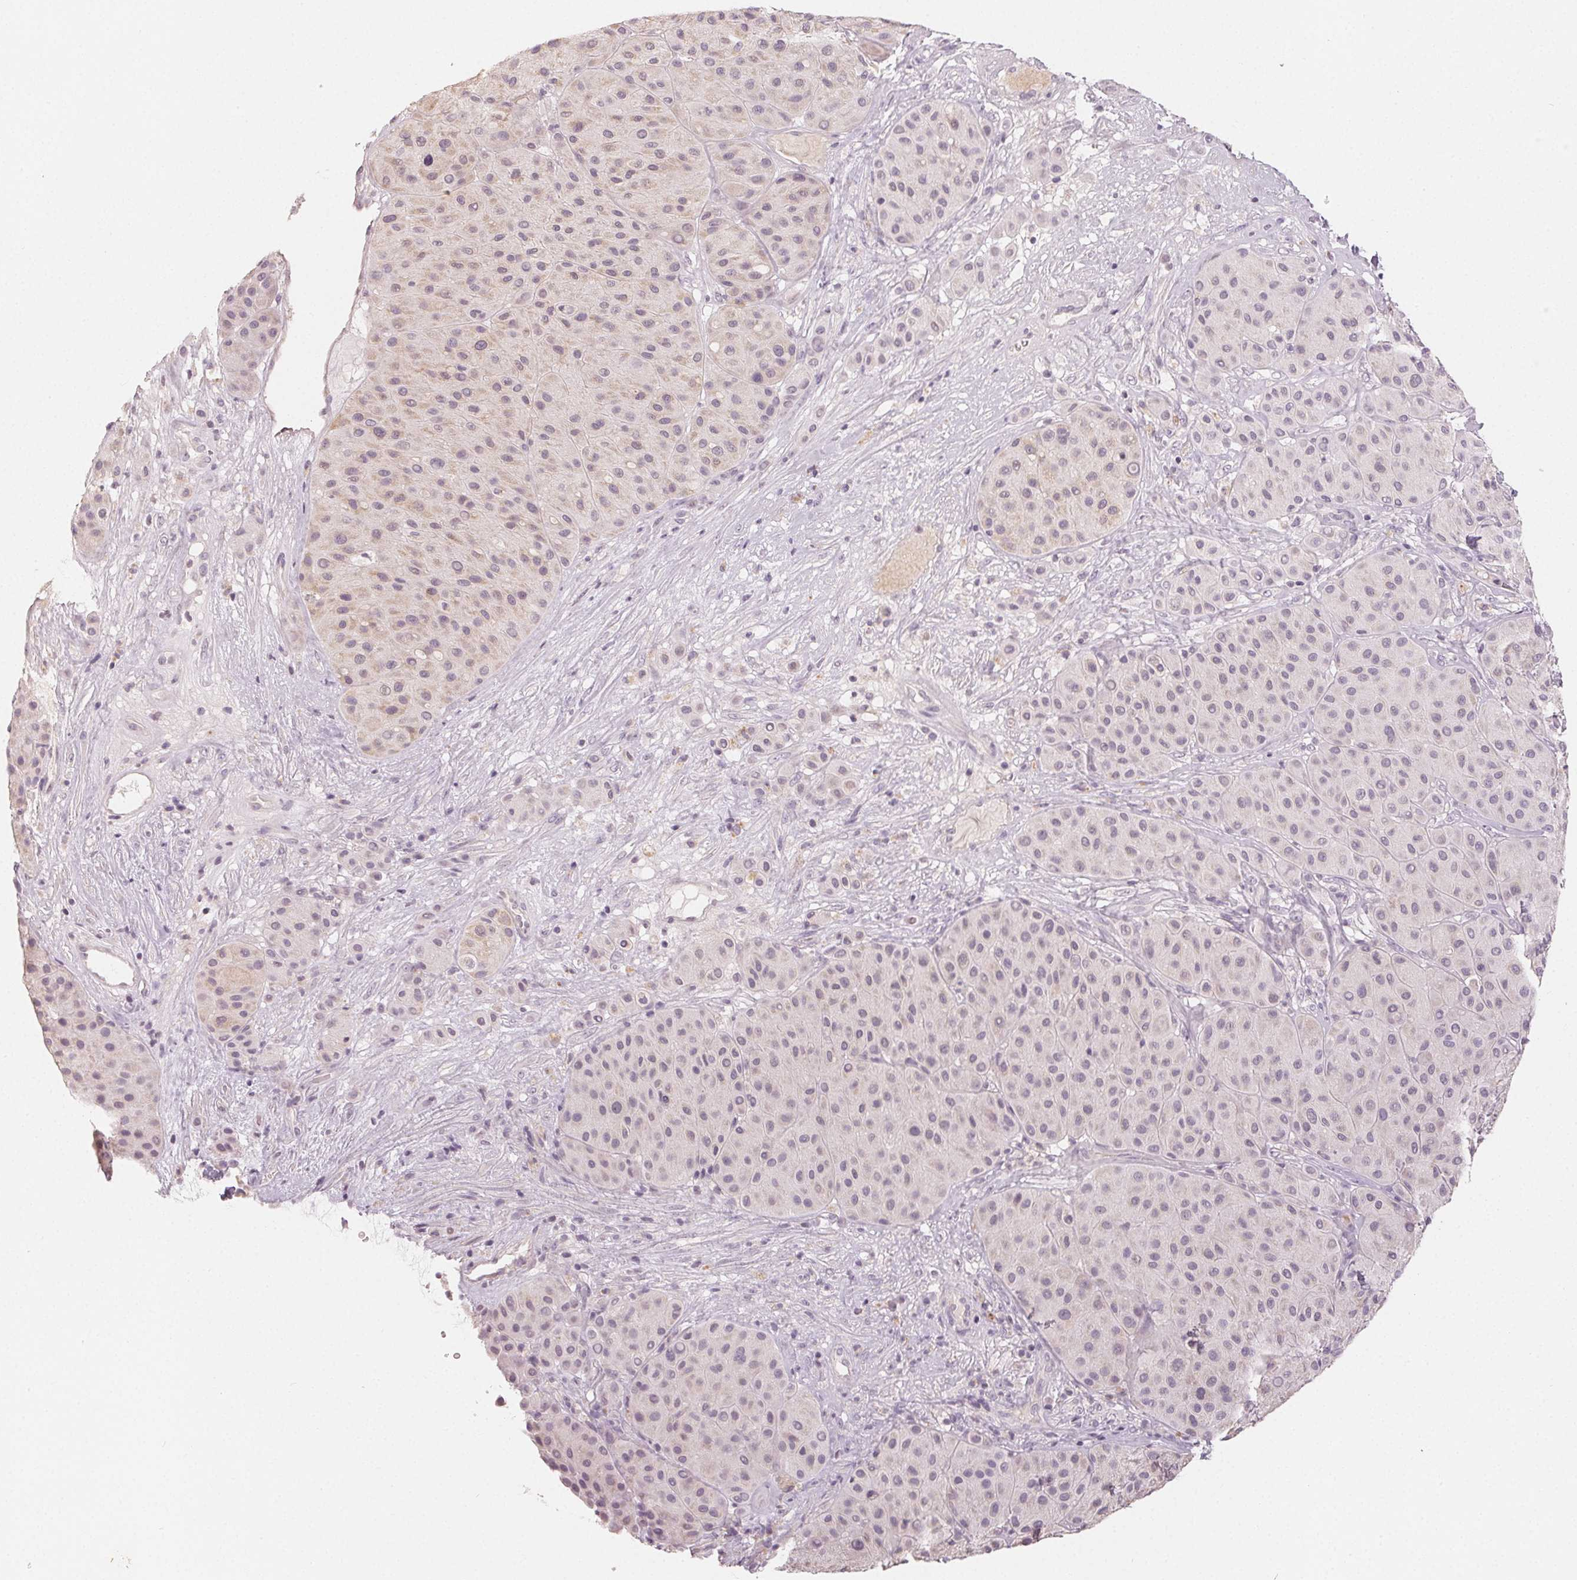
{"staining": {"intensity": "weak", "quantity": "<25%", "location": "cytoplasmic/membranous,nuclear"}, "tissue": "melanoma", "cell_type": "Tumor cells", "image_type": "cancer", "snomed": [{"axis": "morphology", "description": "Malignant melanoma, Metastatic site"}, {"axis": "topography", "description": "Smooth muscle"}], "caption": "DAB (3,3'-diaminobenzidine) immunohistochemical staining of malignant melanoma (metastatic site) shows no significant positivity in tumor cells.", "gene": "LVRN", "patient": {"sex": "male", "age": 41}}